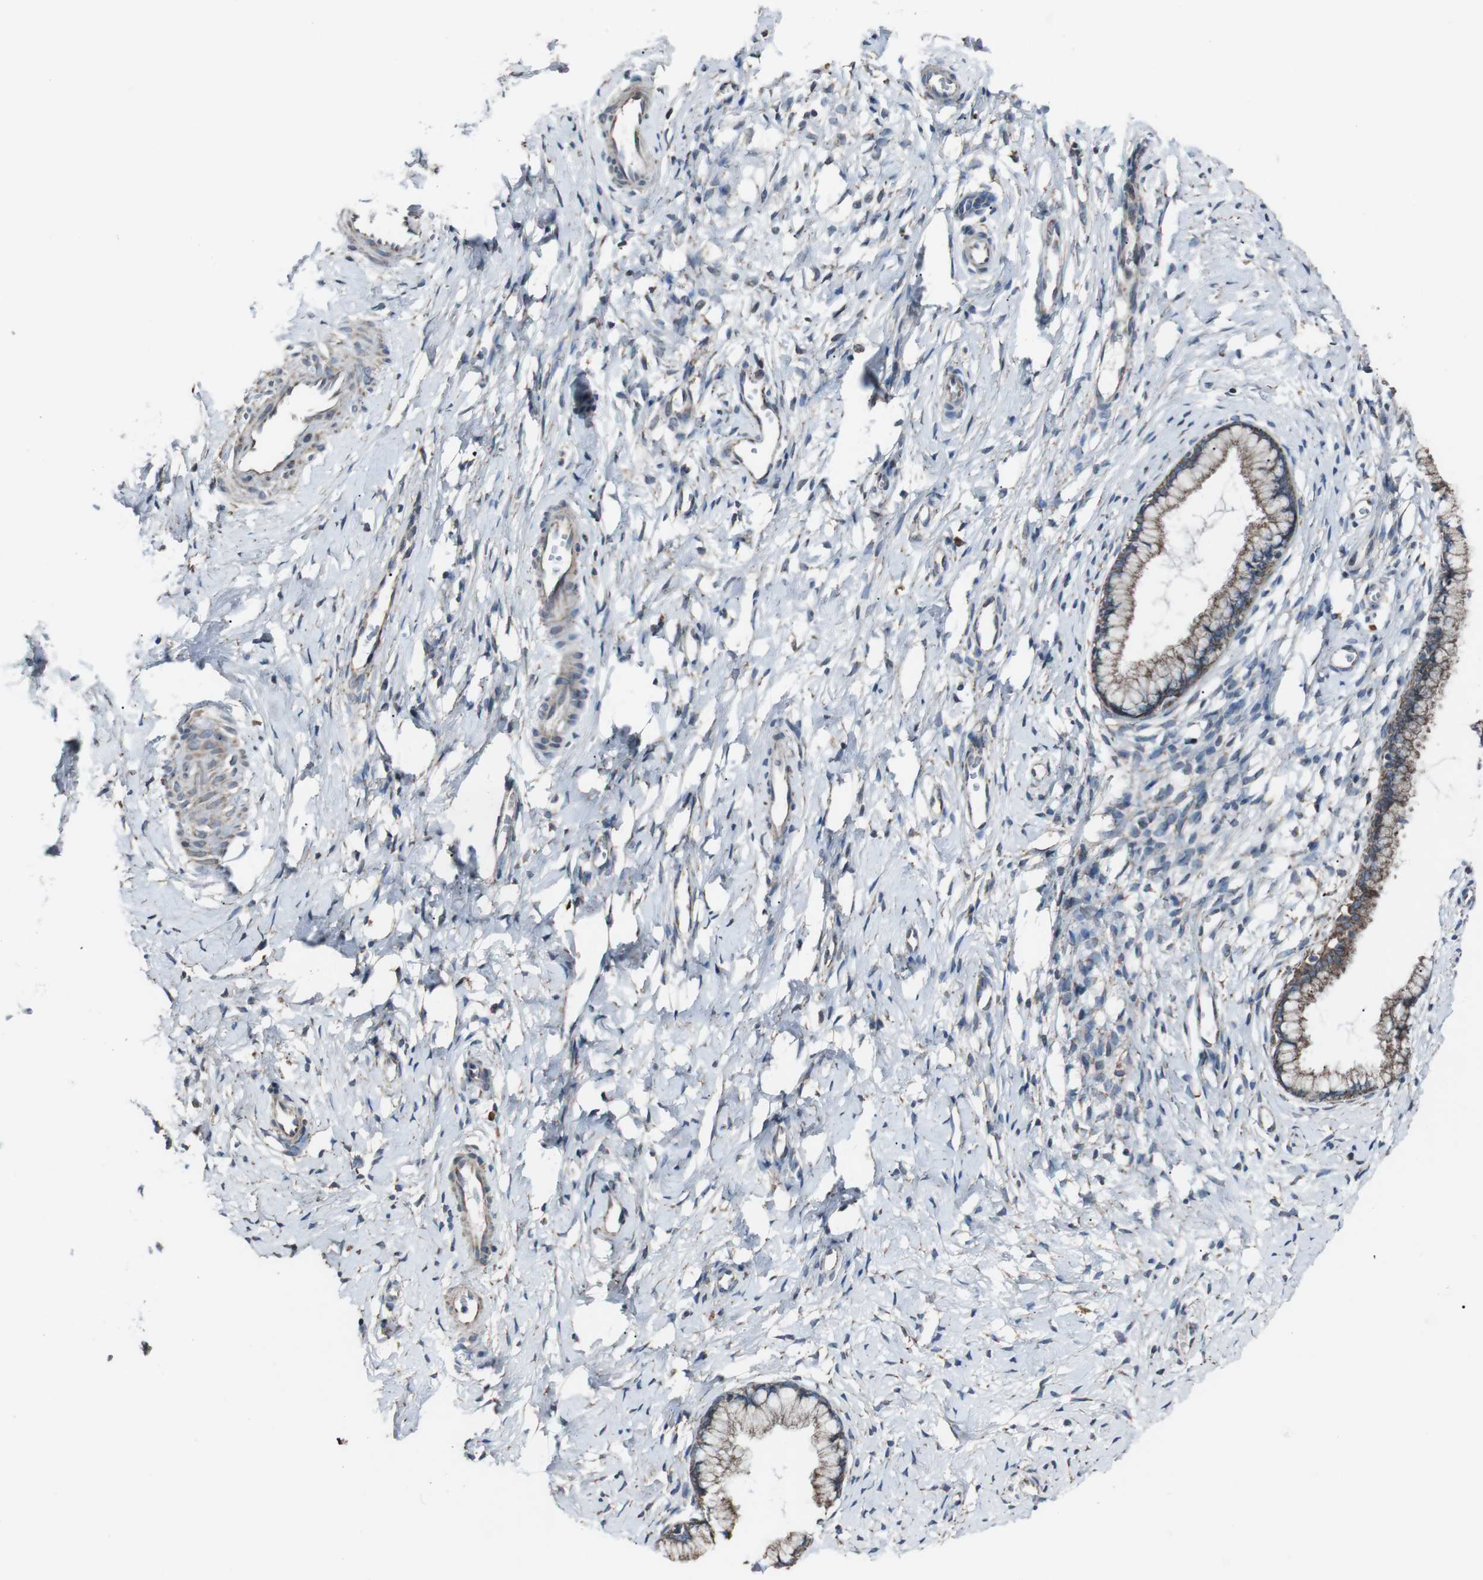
{"staining": {"intensity": "moderate", "quantity": ">75%", "location": "cytoplasmic/membranous"}, "tissue": "cervix", "cell_type": "Glandular cells", "image_type": "normal", "snomed": [{"axis": "morphology", "description": "Normal tissue, NOS"}, {"axis": "topography", "description": "Cervix"}], "caption": "The micrograph displays immunohistochemical staining of unremarkable cervix. There is moderate cytoplasmic/membranous staining is present in approximately >75% of glandular cells.", "gene": "CISD2", "patient": {"sex": "female", "age": 65}}